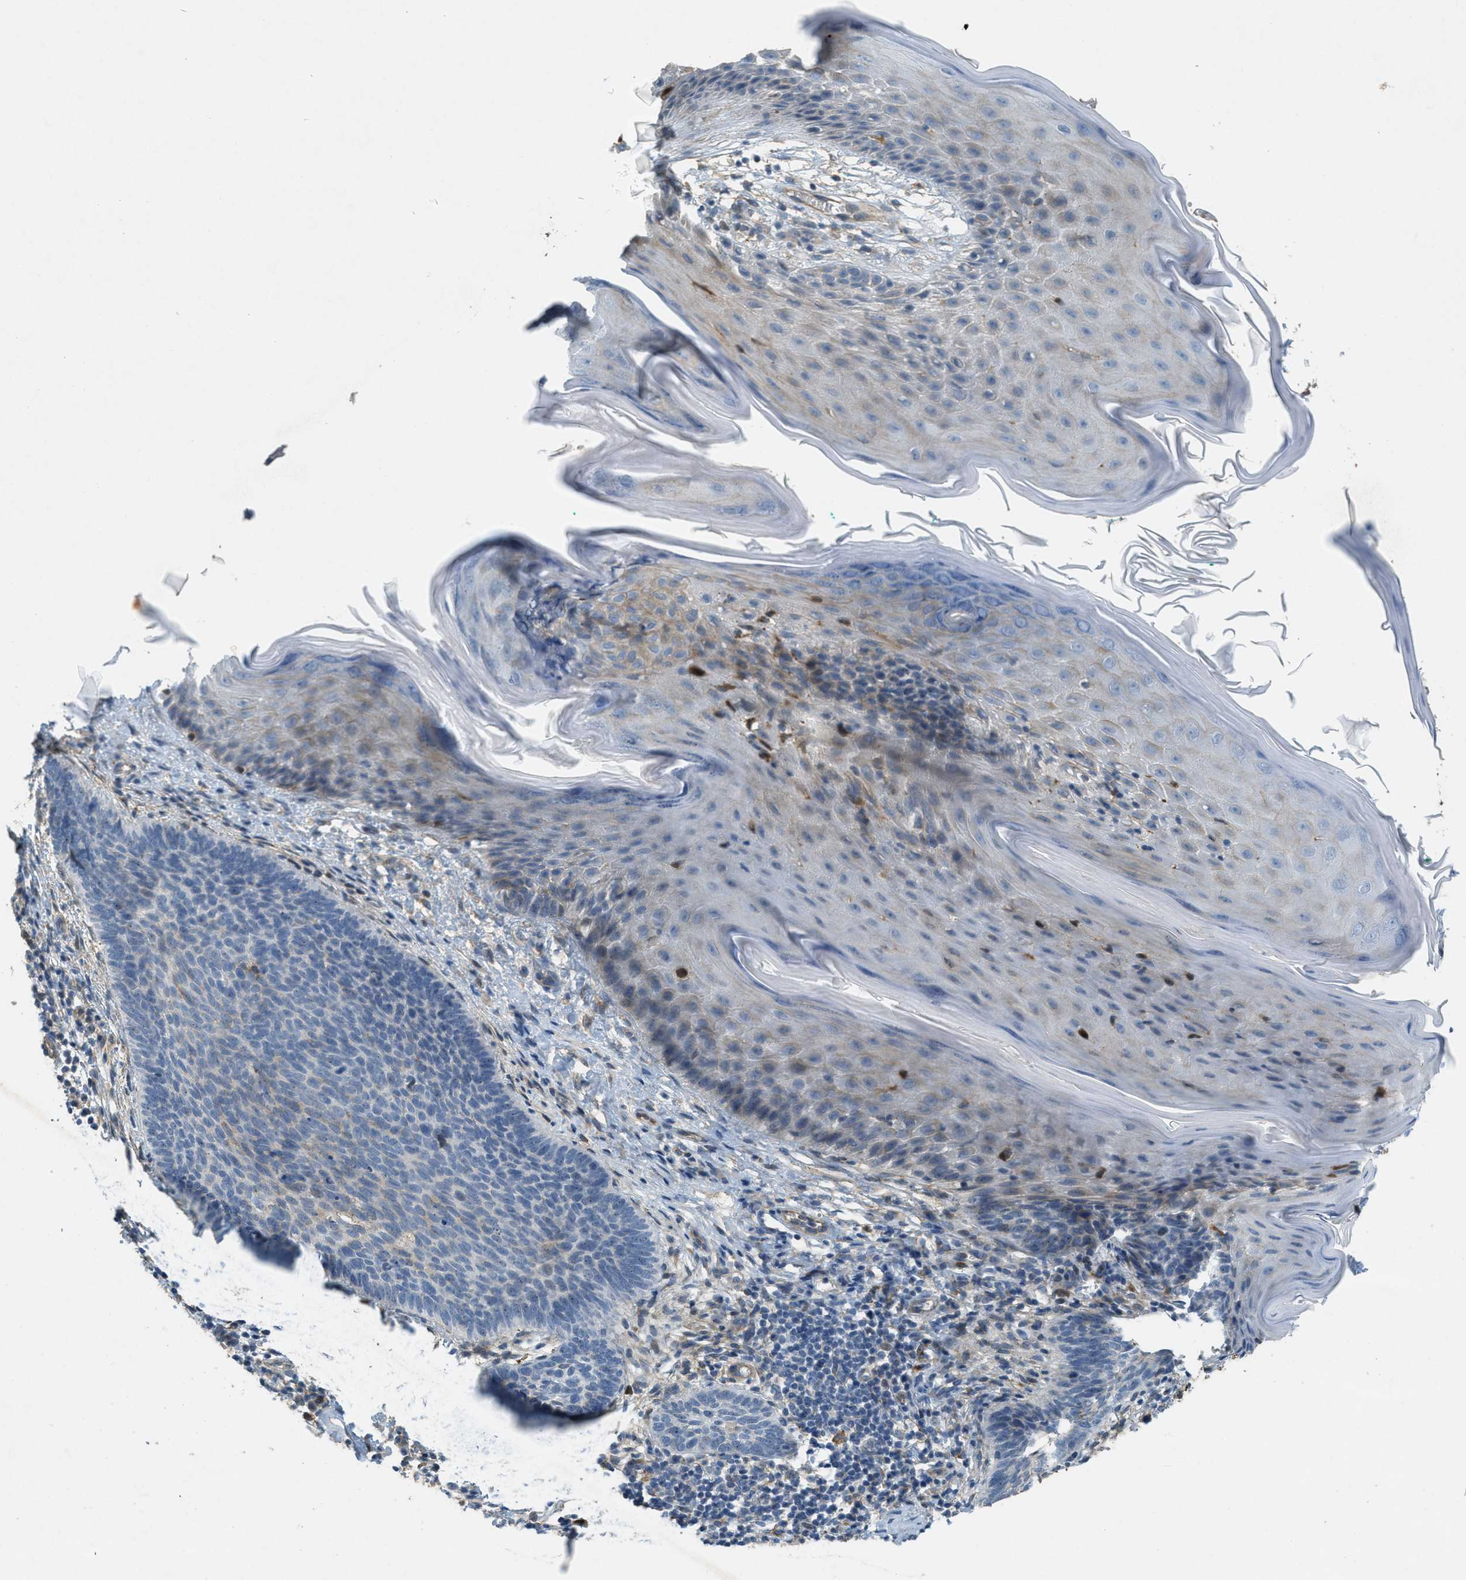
{"staining": {"intensity": "negative", "quantity": "none", "location": "none"}, "tissue": "skin cancer", "cell_type": "Tumor cells", "image_type": "cancer", "snomed": [{"axis": "morphology", "description": "Basal cell carcinoma"}, {"axis": "topography", "description": "Skin"}], "caption": "Immunohistochemical staining of human skin cancer reveals no significant staining in tumor cells.", "gene": "ADCY5", "patient": {"sex": "male", "age": 60}}